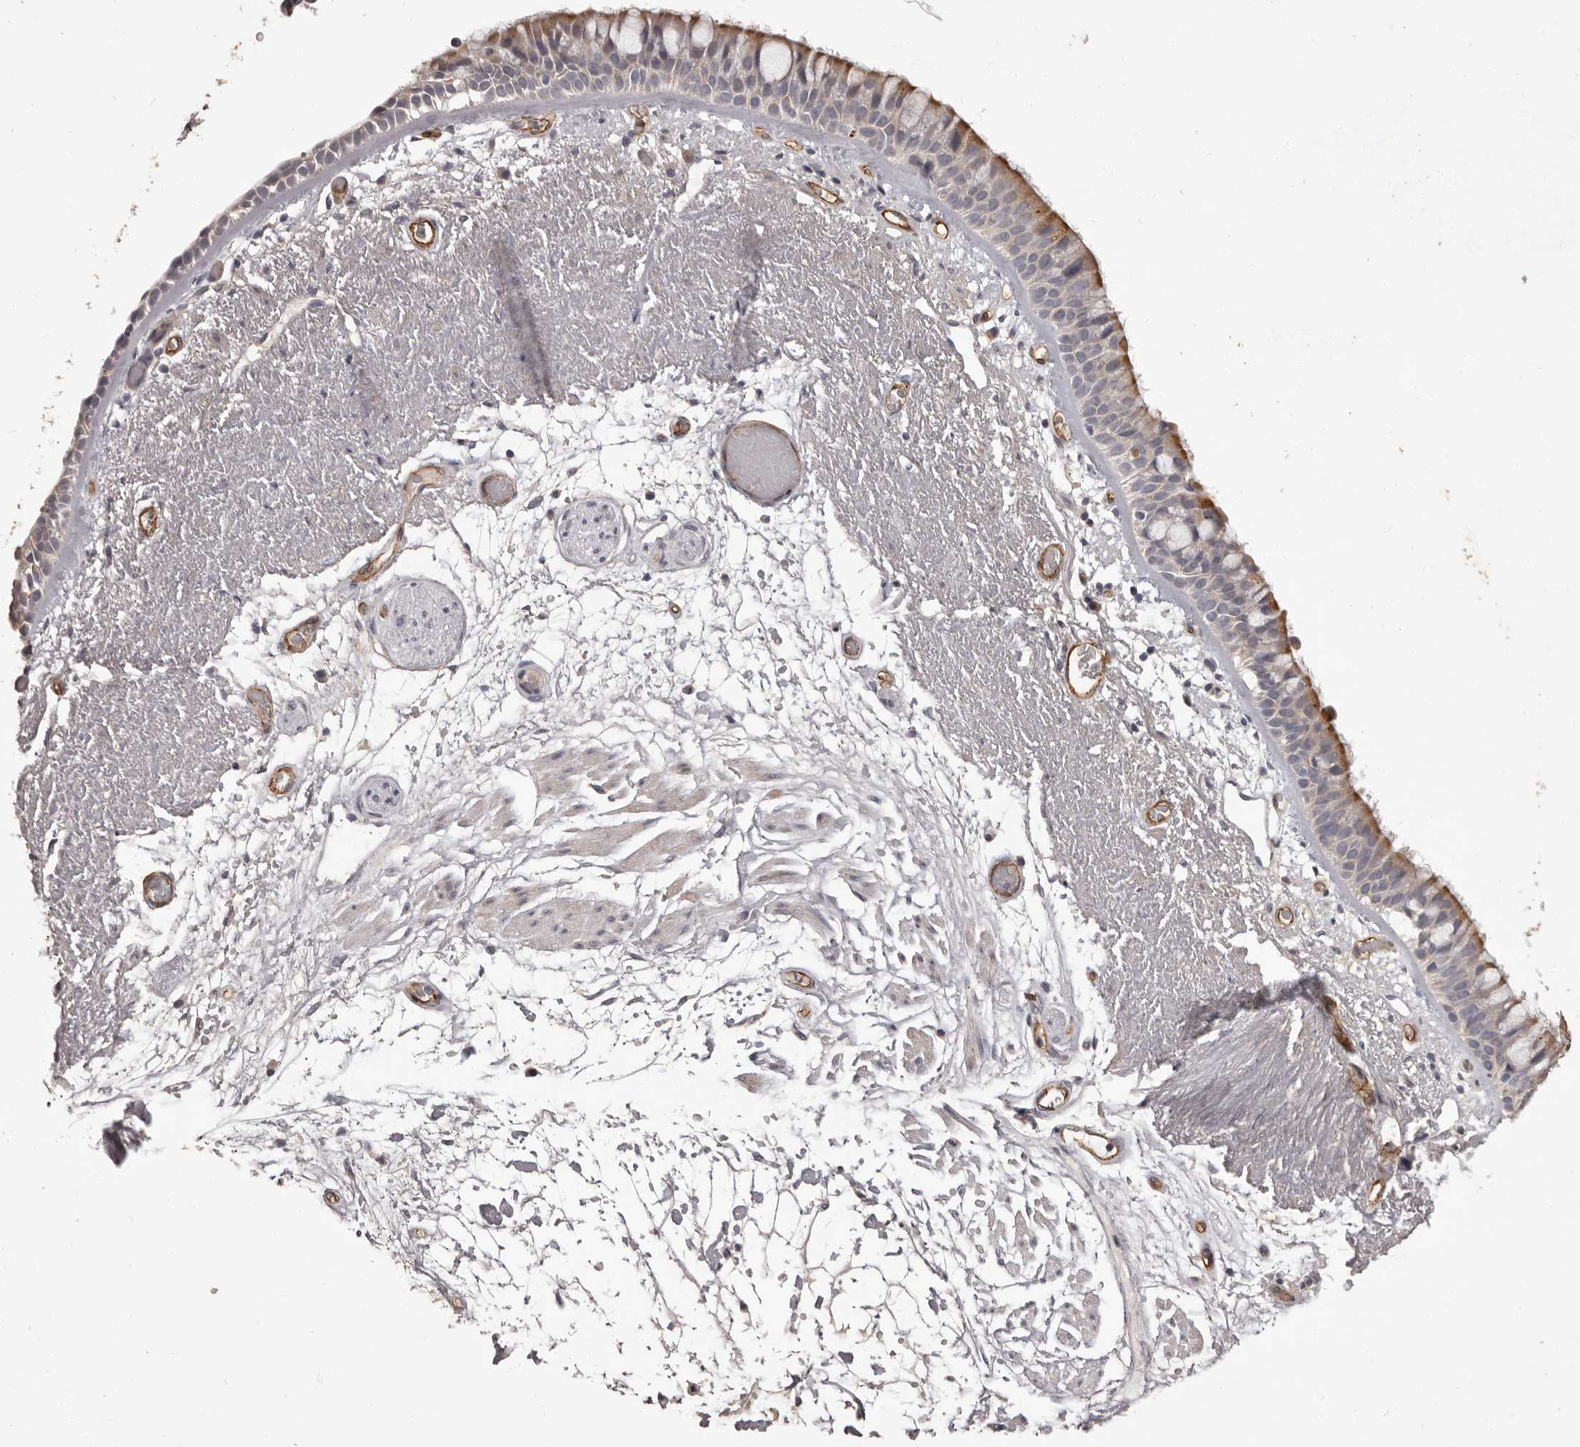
{"staining": {"intensity": "moderate", "quantity": "<25%", "location": "cytoplasmic/membranous"}, "tissue": "bronchus", "cell_type": "Respiratory epithelial cells", "image_type": "normal", "snomed": [{"axis": "morphology", "description": "Normal tissue, NOS"}, {"axis": "morphology", "description": "Squamous cell carcinoma, NOS"}, {"axis": "topography", "description": "Lymph node"}, {"axis": "topography", "description": "Bronchus"}, {"axis": "topography", "description": "Lung"}], "caption": "Protein staining by immunohistochemistry demonstrates moderate cytoplasmic/membranous positivity in approximately <25% of respiratory epithelial cells in unremarkable bronchus.", "gene": "GPR78", "patient": {"sex": "male", "age": 66}}